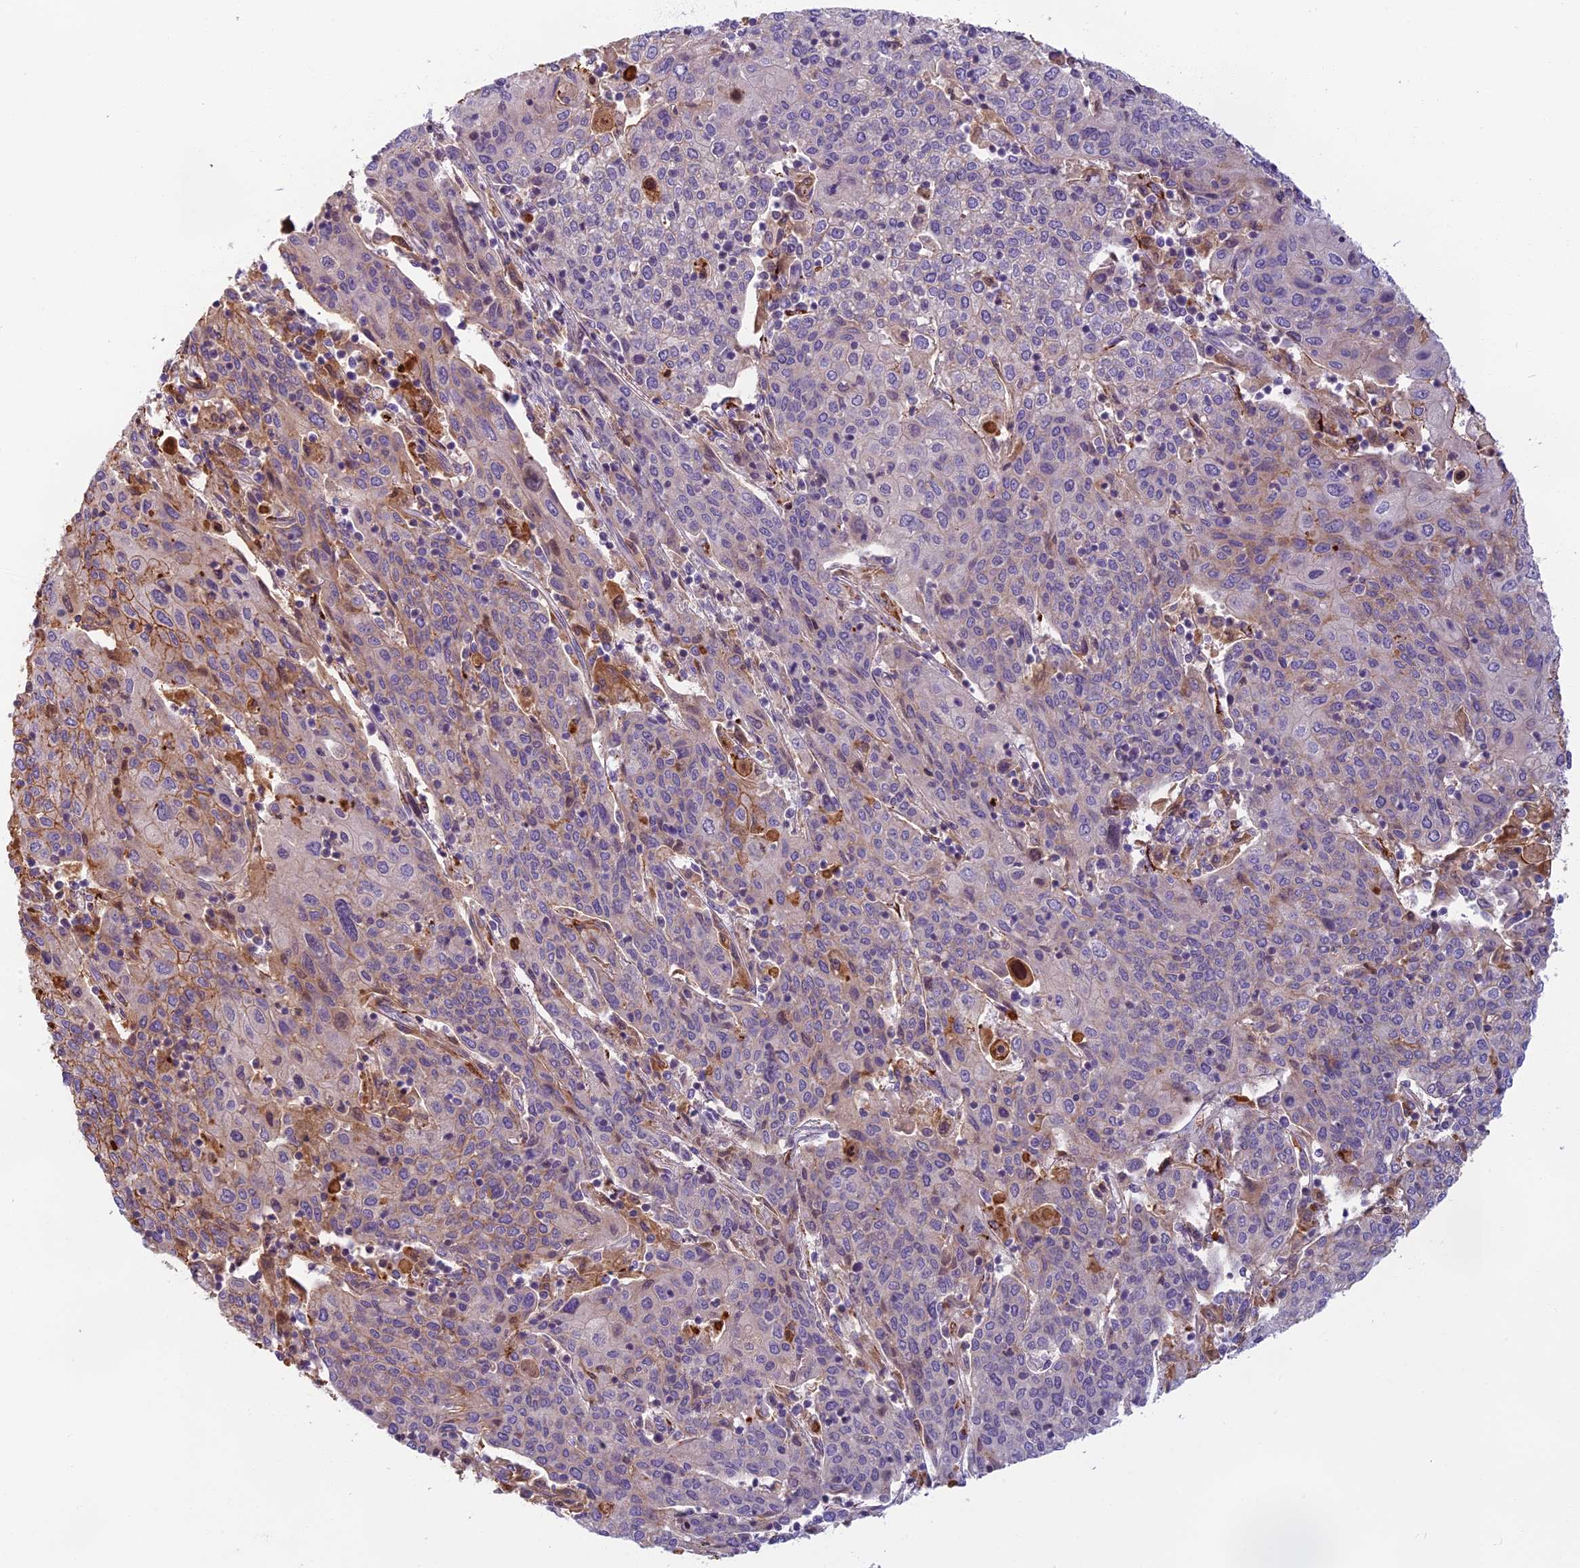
{"staining": {"intensity": "moderate", "quantity": "<25%", "location": "cytoplasmic/membranous"}, "tissue": "cervical cancer", "cell_type": "Tumor cells", "image_type": "cancer", "snomed": [{"axis": "morphology", "description": "Squamous cell carcinoma, NOS"}, {"axis": "topography", "description": "Cervix"}], "caption": "Immunohistochemistry histopathology image of neoplastic tissue: human cervical cancer stained using immunohistochemistry shows low levels of moderate protein expression localized specifically in the cytoplasmic/membranous of tumor cells, appearing as a cytoplasmic/membranous brown color.", "gene": "SEMA7A", "patient": {"sex": "female", "age": 67}}